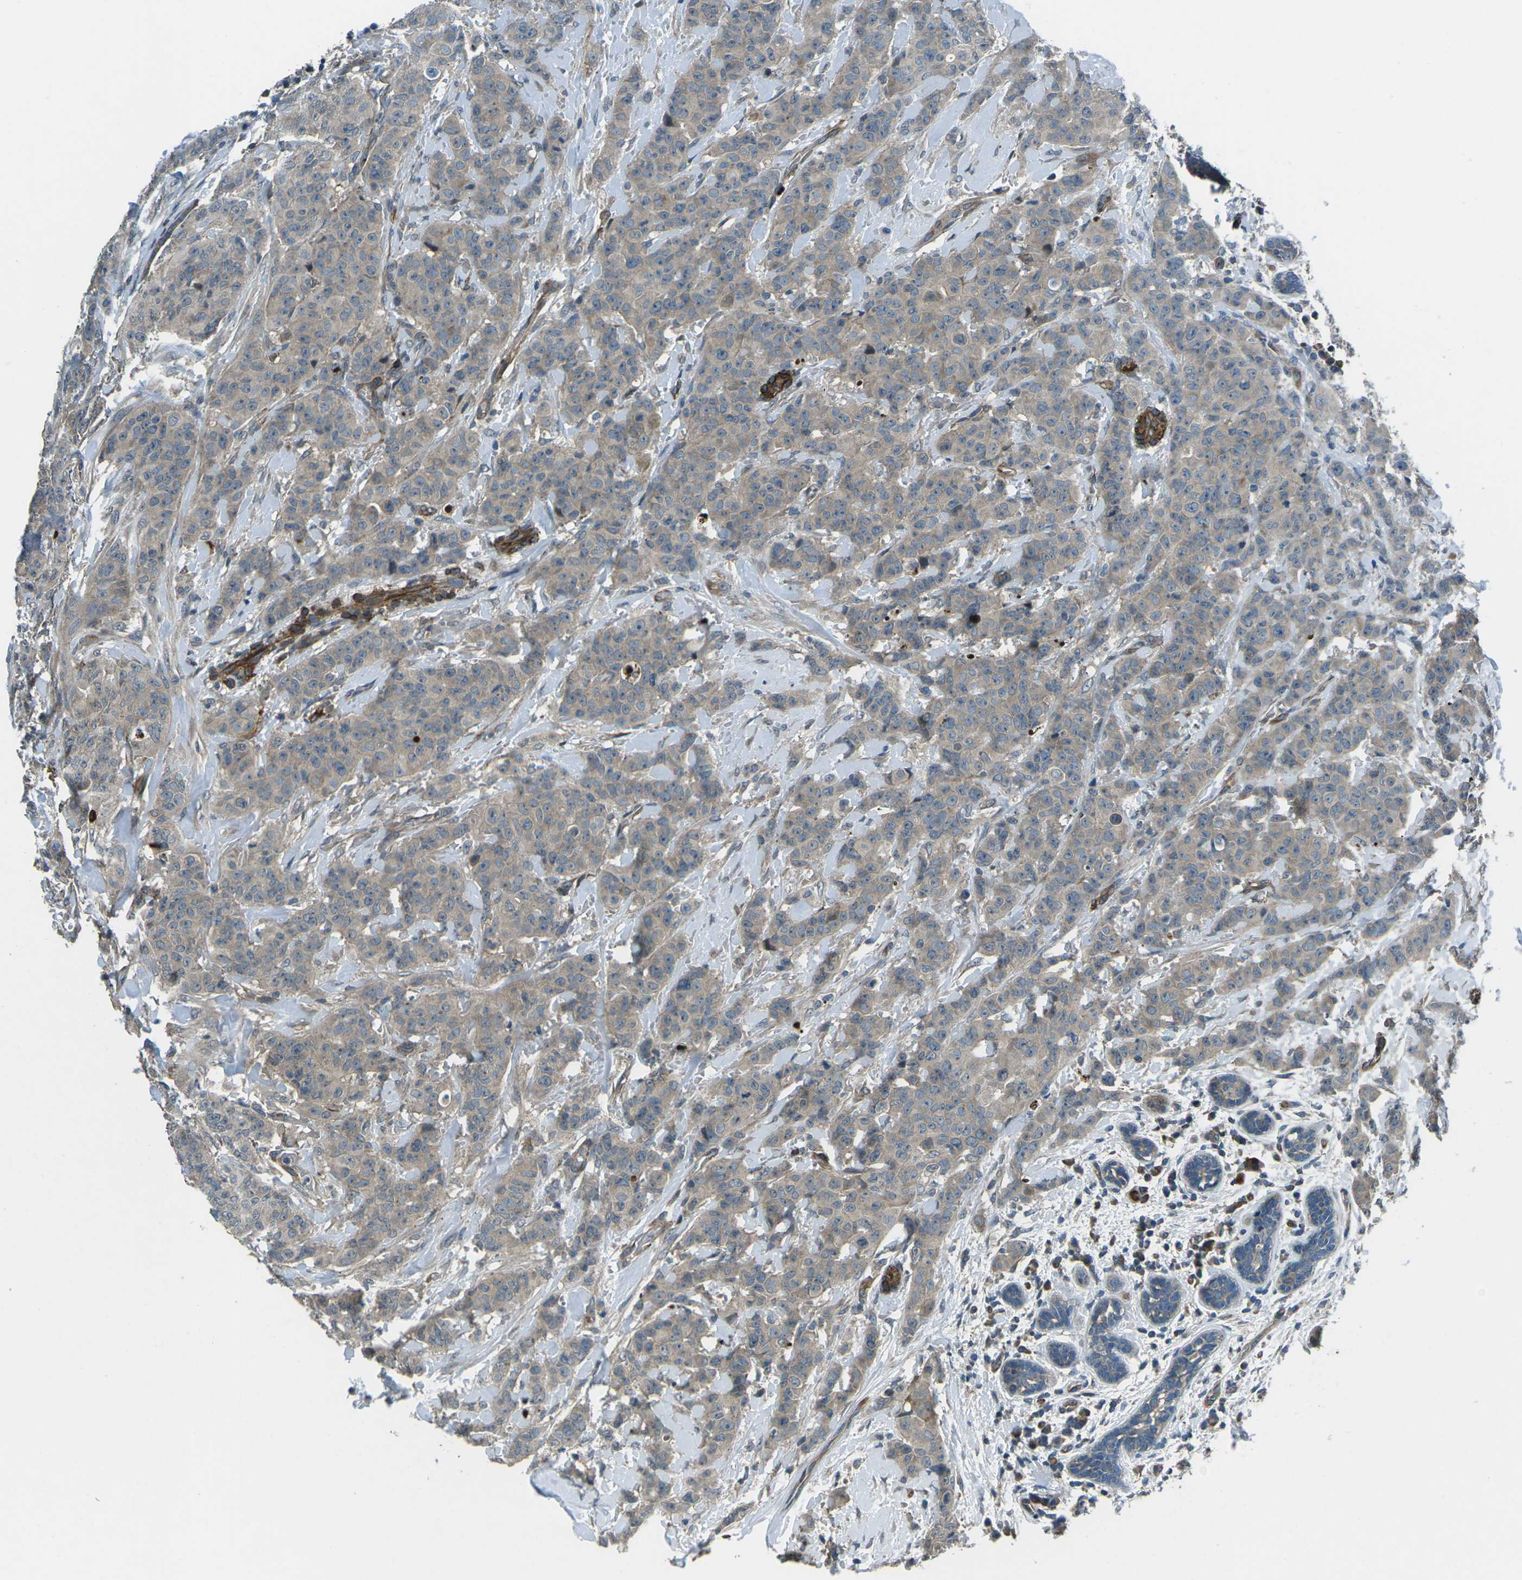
{"staining": {"intensity": "weak", "quantity": ">75%", "location": "cytoplasmic/membranous"}, "tissue": "breast cancer", "cell_type": "Tumor cells", "image_type": "cancer", "snomed": [{"axis": "morphology", "description": "Normal tissue, NOS"}, {"axis": "morphology", "description": "Duct carcinoma"}, {"axis": "topography", "description": "Breast"}], "caption": "Immunohistochemistry (IHC) of breast invasive ductal carcinoma exhibits low levels of weak cytoplasmic/membranous expression in approximately >75% of tumor cells.", "gene": "AFAP1", "patient": {"sex": "female", "age": 40}}